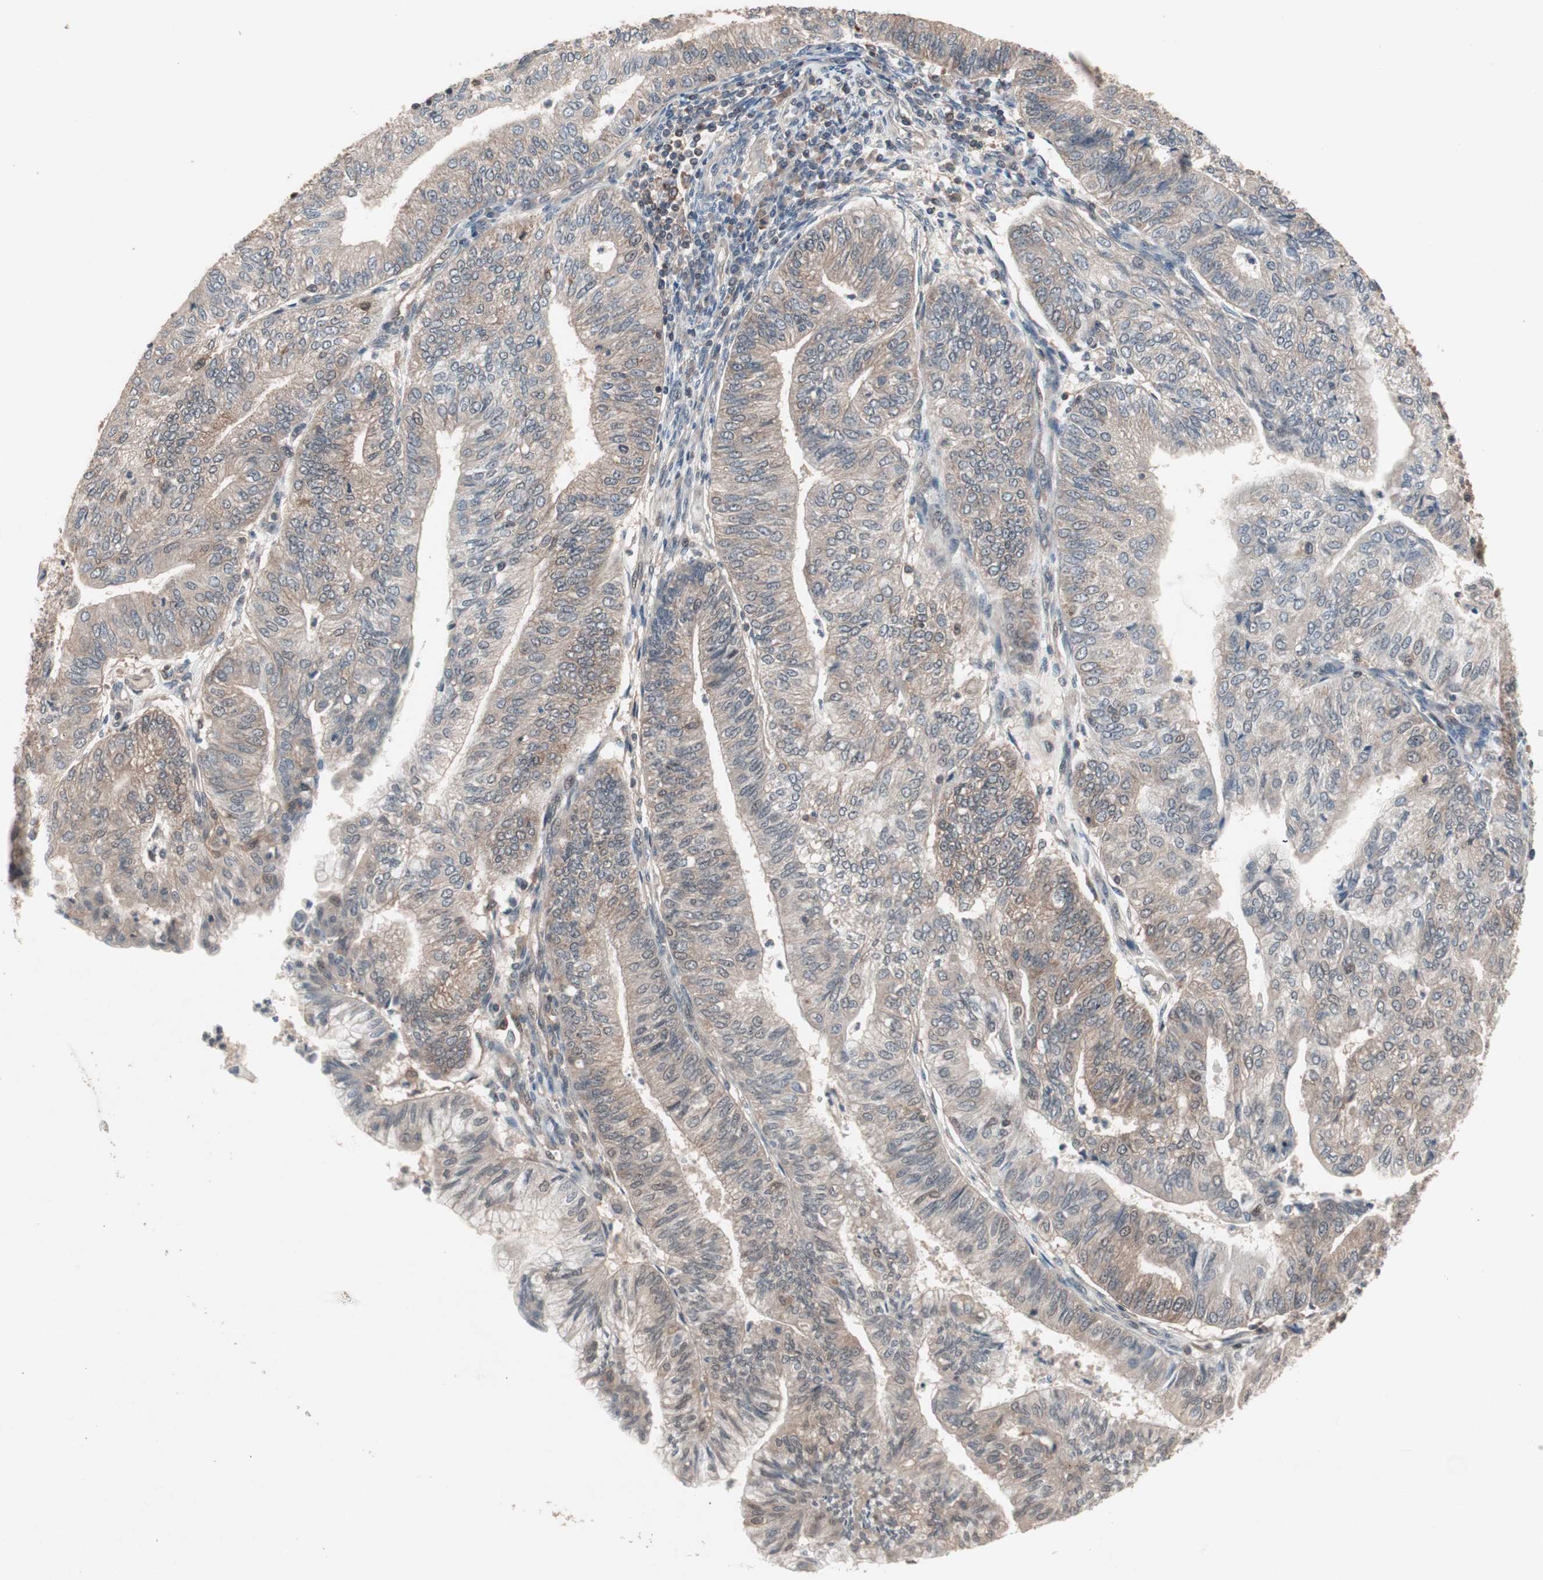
{"staining": {"intensity": "weak", "quantity": ">75%", "location": "cytoplasmic/membranous"}, "tissue": "endometrial cancer", "cell_type": "Tumor cells", "image_type": "cancer", "snomed": [{"axis": "morphology", "description": "Adenocarcinoma, NOS"}, {"axis": "topography", "description": "Endometrium"}], "caption": "Human endometrial cancer stained for a protein (brown) reveals weak cytoplasmic/membranous positive positivity in about >75% of tumor cells.", "gene": "GART", "patient": {"sex": "female", "age": 59}}